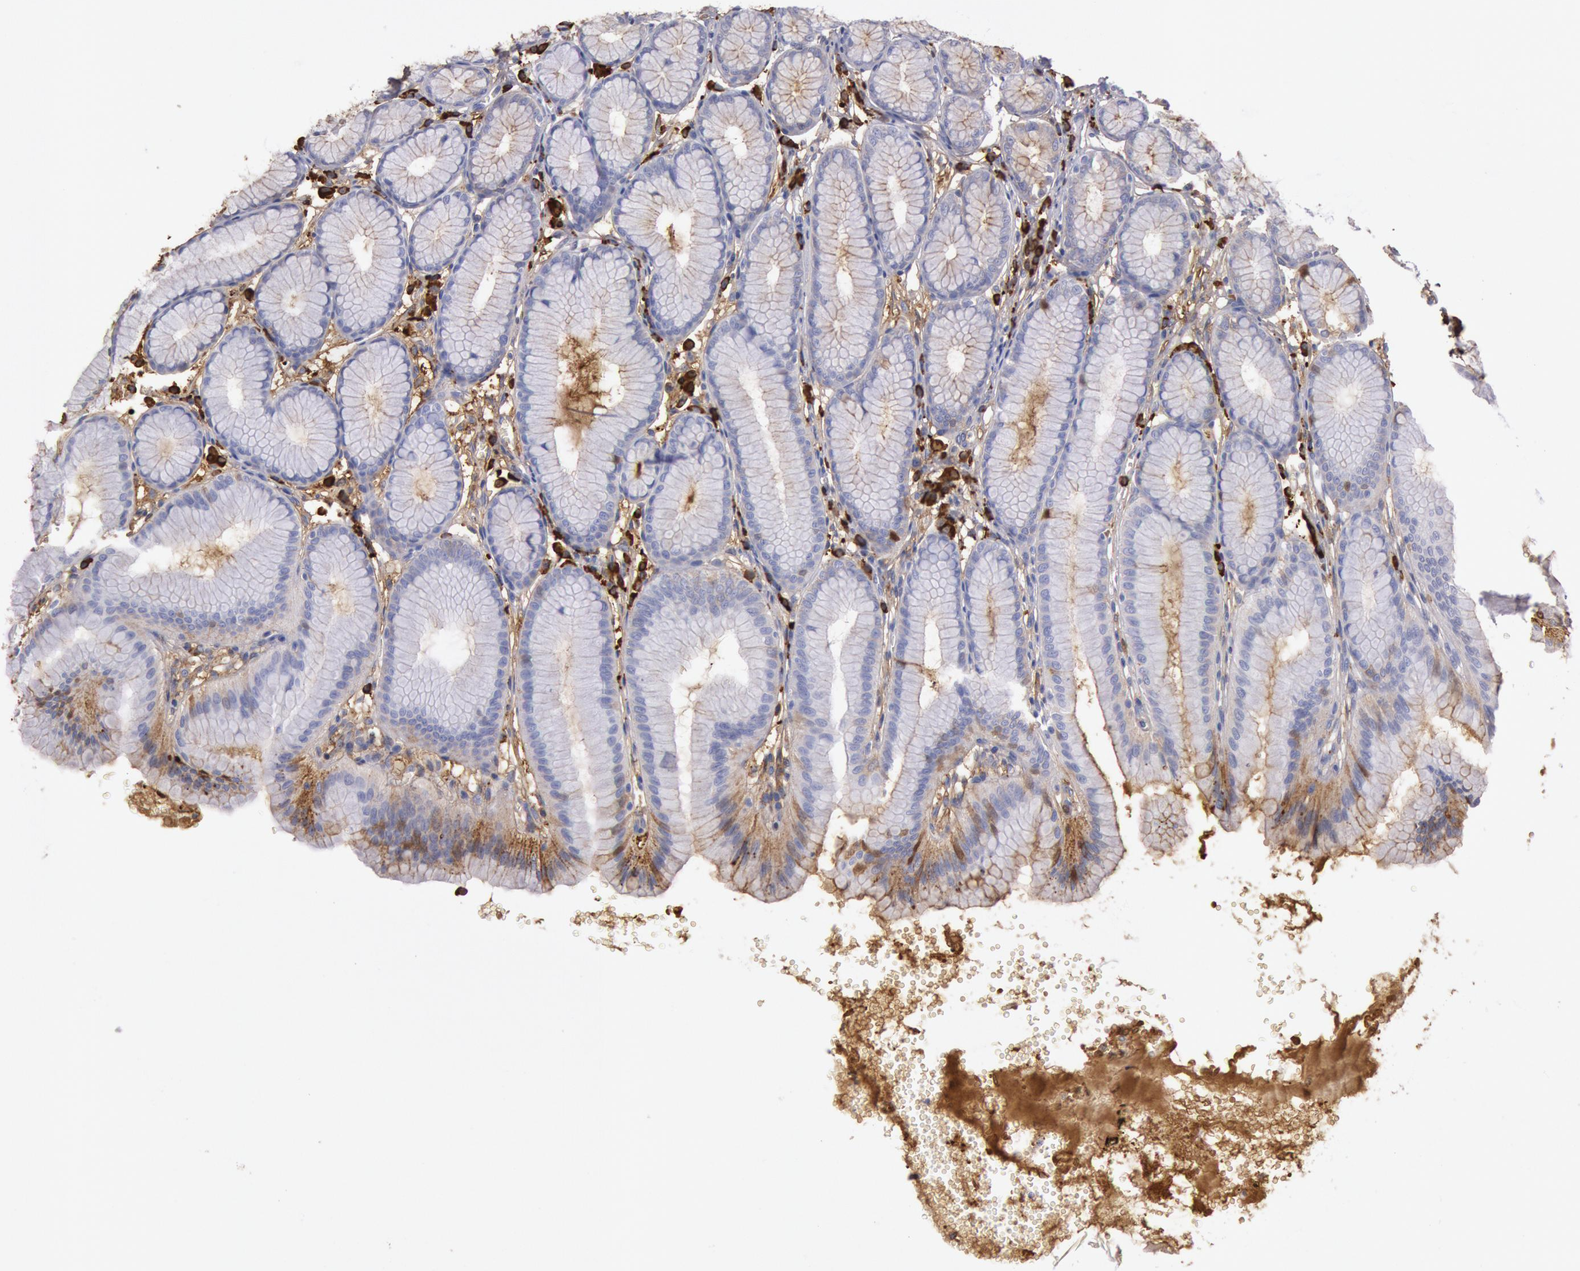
{"staining": {"intensity": "weak", "quantity": "25%-75%", "location": "cytoplasmic/membranous"}, "tissue": "stomach", "cell_type": "Glandular cells", "image_type": "normal", "snomed": [{"axis": "morphology", "description": "Normal tissue, NOS"}, {"axis": "topography", "description": "Stomach"}], "caption": "A histopathology image of stomach stained for a protein exhibits weak cytoplasmic/membranous brown staining in glandular cells.", "gene": "IGHA1", "patient": {"sex": "male", "age": 42}}